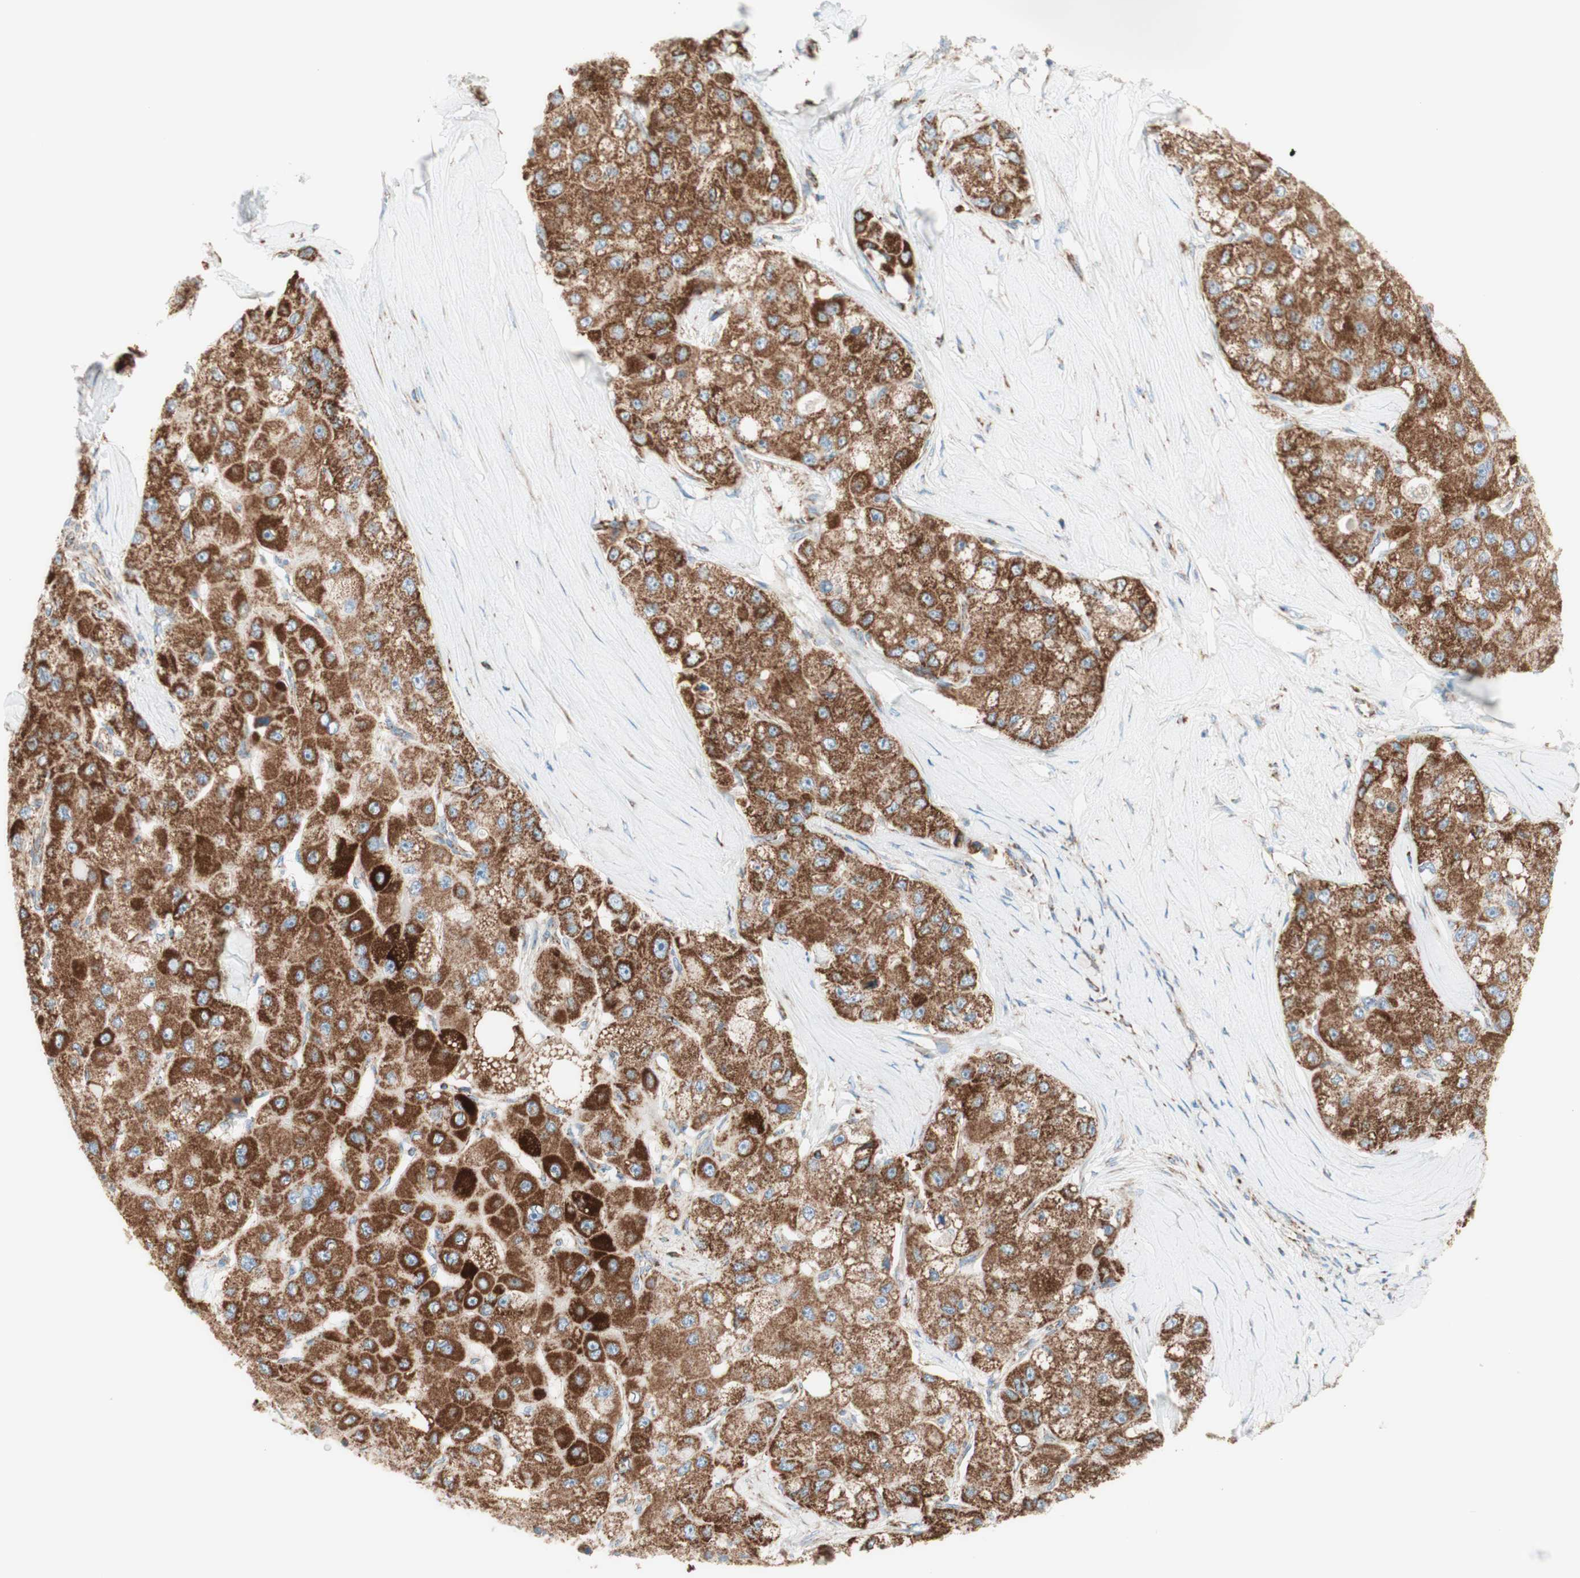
{"staining": {"intensity": "strong", "quantity": ">75%", "location": "cytoplasmic/membranous"}, "tissue": "liver cancer", "cell_type": "Tumor cells", "image_type": "cancer", "snomed": [{"axis": "morphology", "description": "Carcinoma, Hepatocellular, NOS"}, {"axis": "topography", "description": "Liver"}], "caption": "Hepatocellular carcinoma (liver) tissue reveals strong cytoplasmic/membranous staining in about >75% of tumor cells, visualized by immunohistochemistry.", "gene": "TOMM20", "patient": {"sex": "male", "age": 80}}